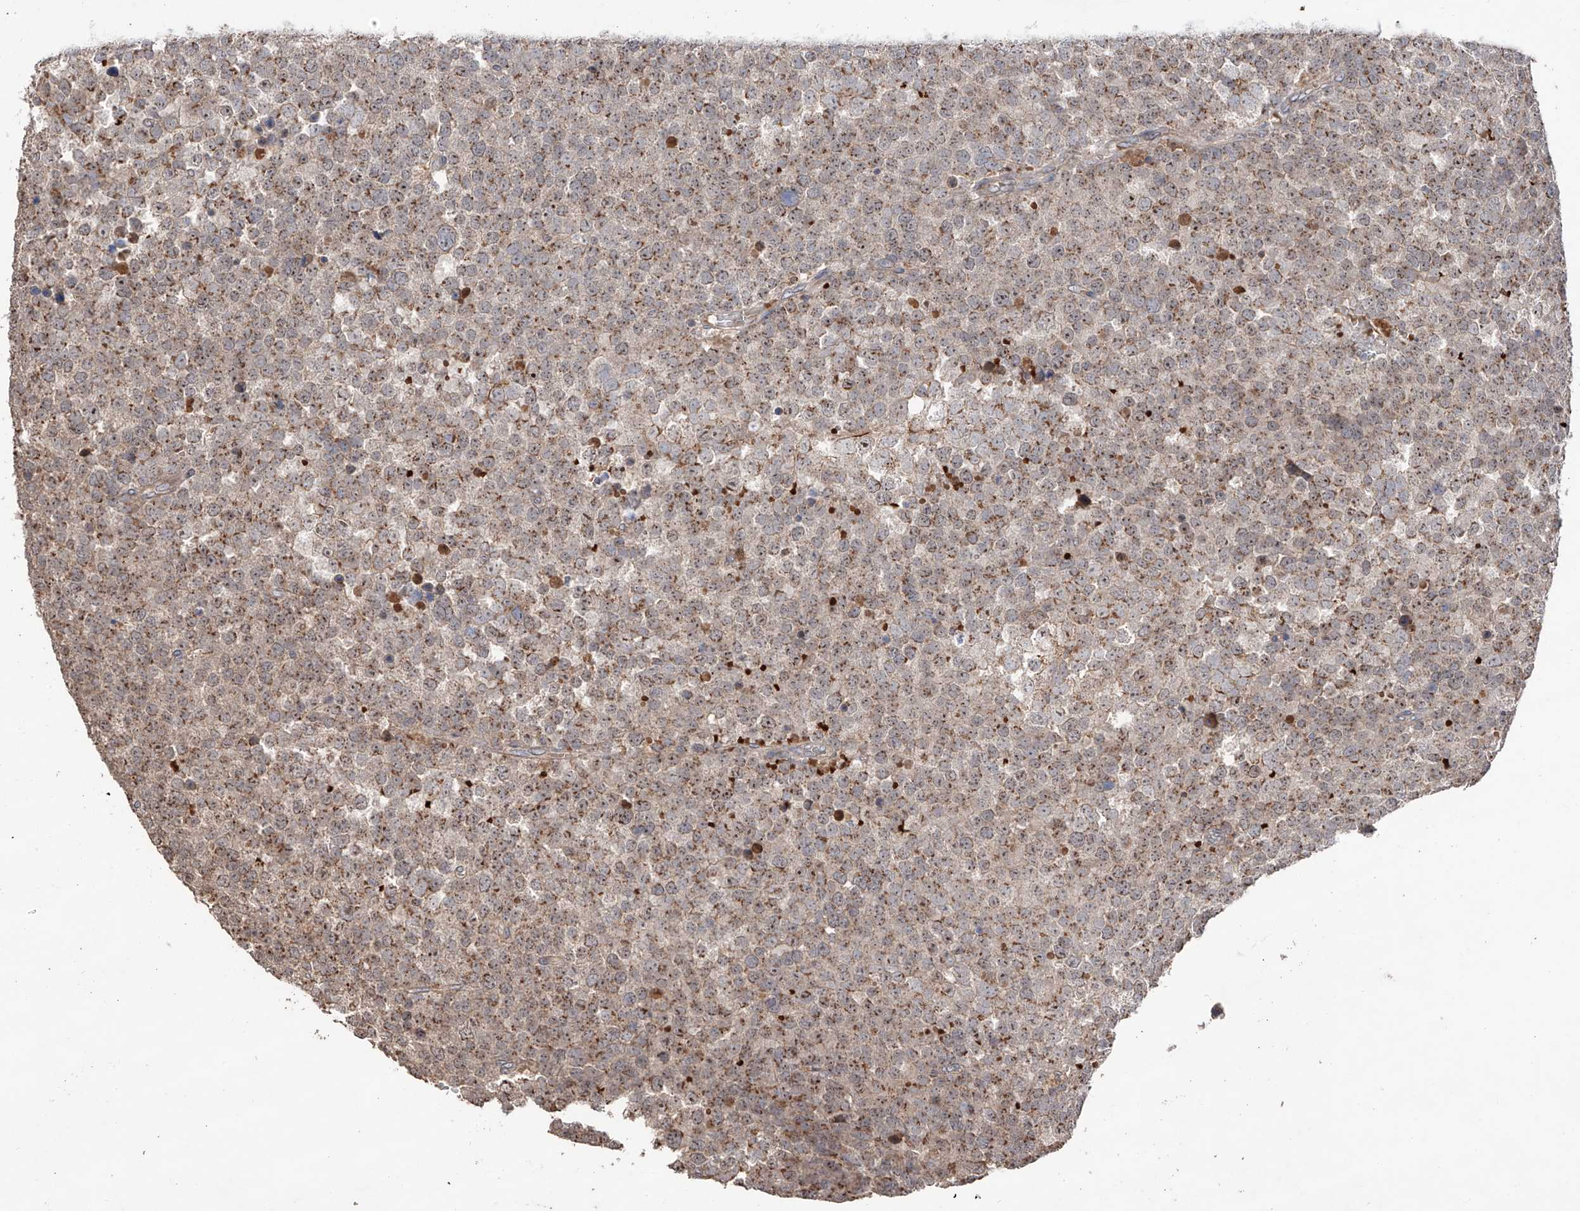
{"staining": {"intensity": "moderate", "quantity": ">75%", "location": "cytoplasmic/membranous,nuclear"}, "tissue": "testis cancer", "cell_type": "Tumor cells", "image_type": "cancer", "snomed": [{"axis": "morphology", "description": "Seminoma, NOS"}, {"axis": "topography", "description": "Testis"}], "caption": "Testis cancer (seminoma) tissue exhibits moderate cytoplasmic/membranous and nuclear expression in approximately >75% of tumor cells The protein is stained brown, and the nuclei are stained in blue (DAB IHC with brightfield microscopy, high magnification).", "gene": "EDN1", "patient": {"sex": "male", "age": 71}}